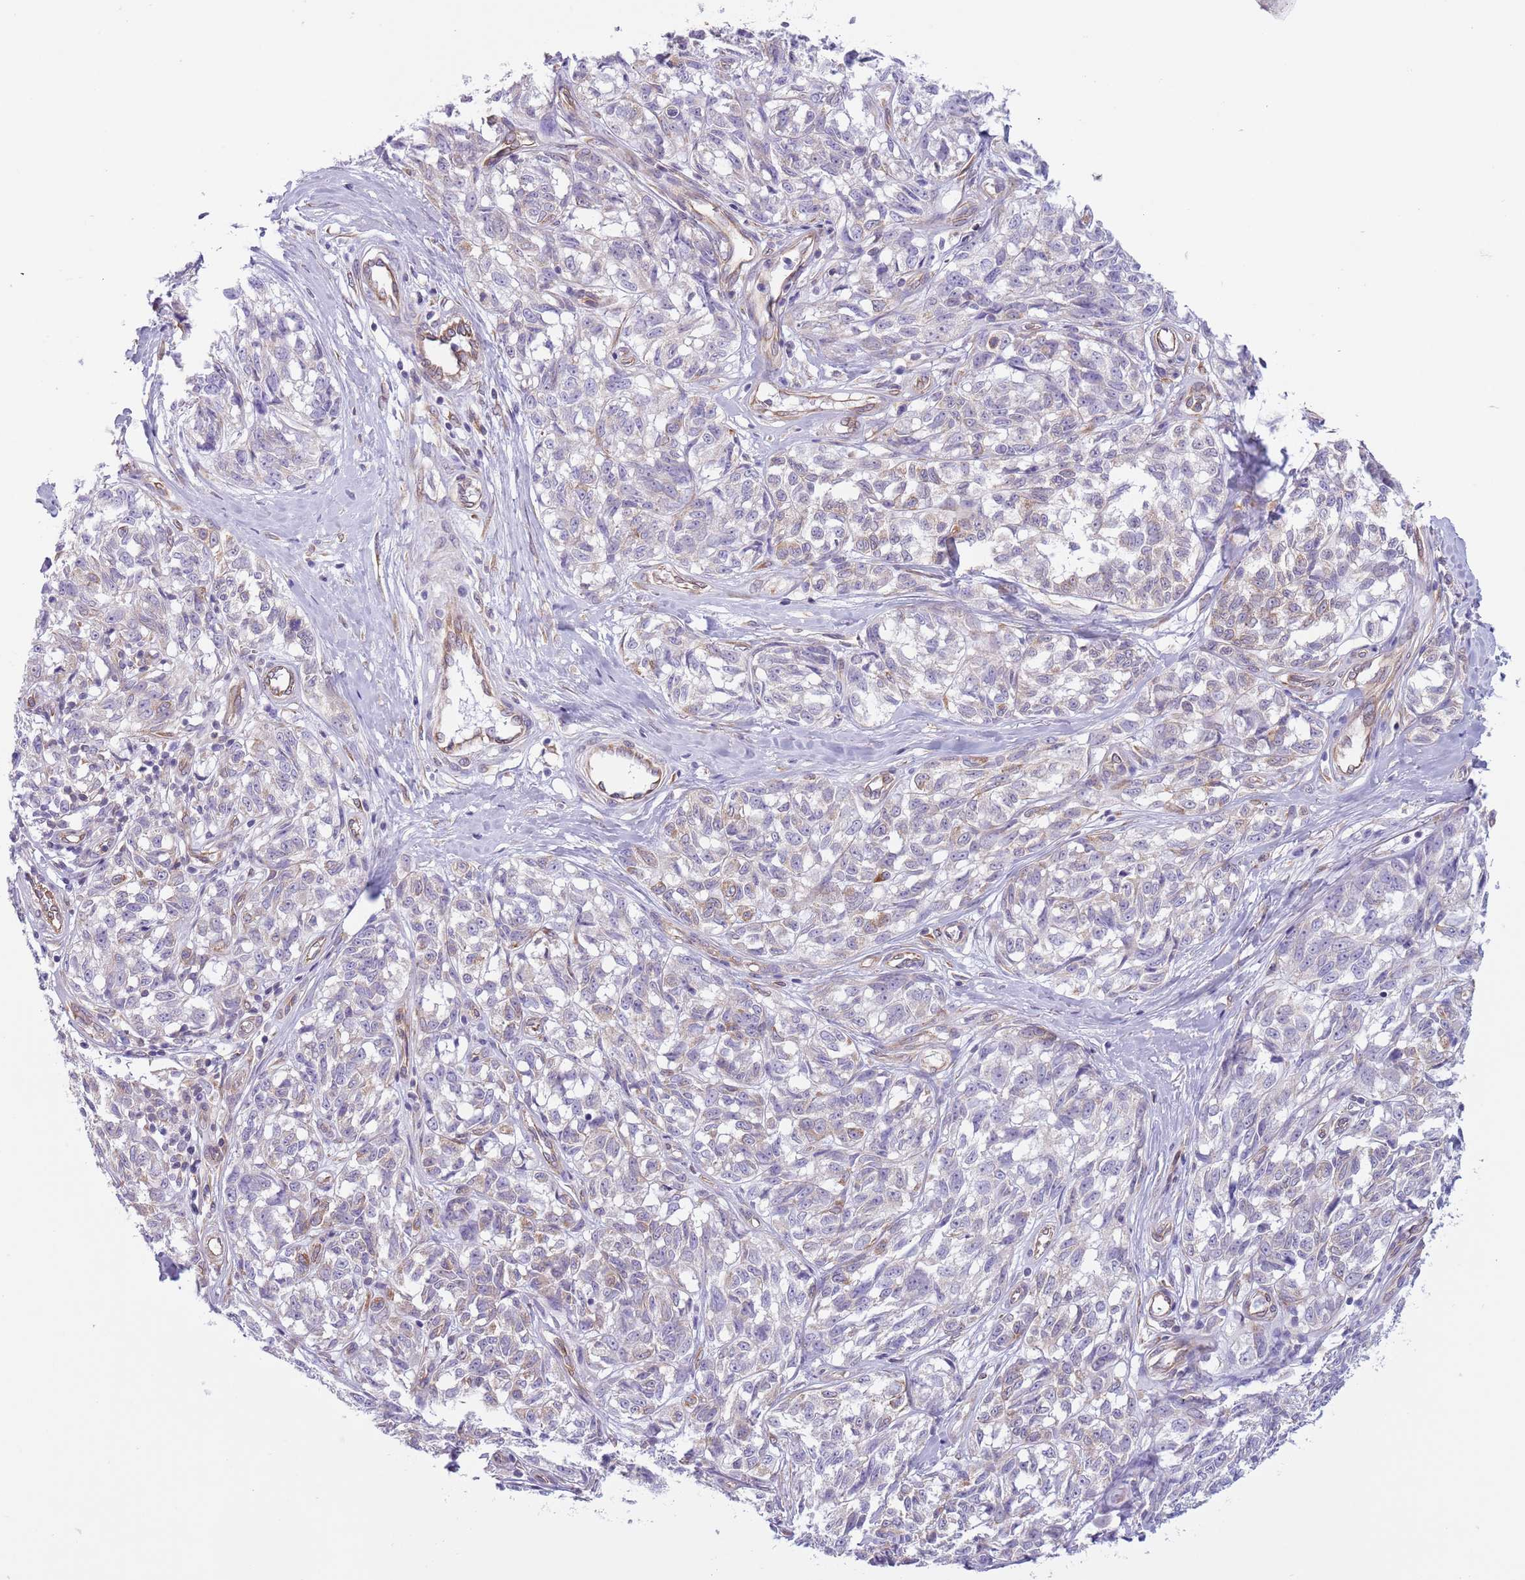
{"staining": {"intensity": "weak", "quantity": "<25%", "location": "cytoplasmic/membranous"}, "tissue": "melanoma", "cell_type": "Tumor cells", "image_type": "cancer", "snomed": [{"axis": "morphology", "description": "Normal tissue, NOS"}, {"axis": "morphology", "description": "Malignant melanoma, NOS"}, {"axis": "topography", "description": "Skin"}], "caption": "Melanoma was stained to show a protein in brown. There is no significant expression in tumor cells. Brightfield microscopy of IHC stained with DAB (brown) and hematoxylin (blue), captured at high magnification.", "gene": "RBP3", "patient": {"sex": "female", "age": 64}}